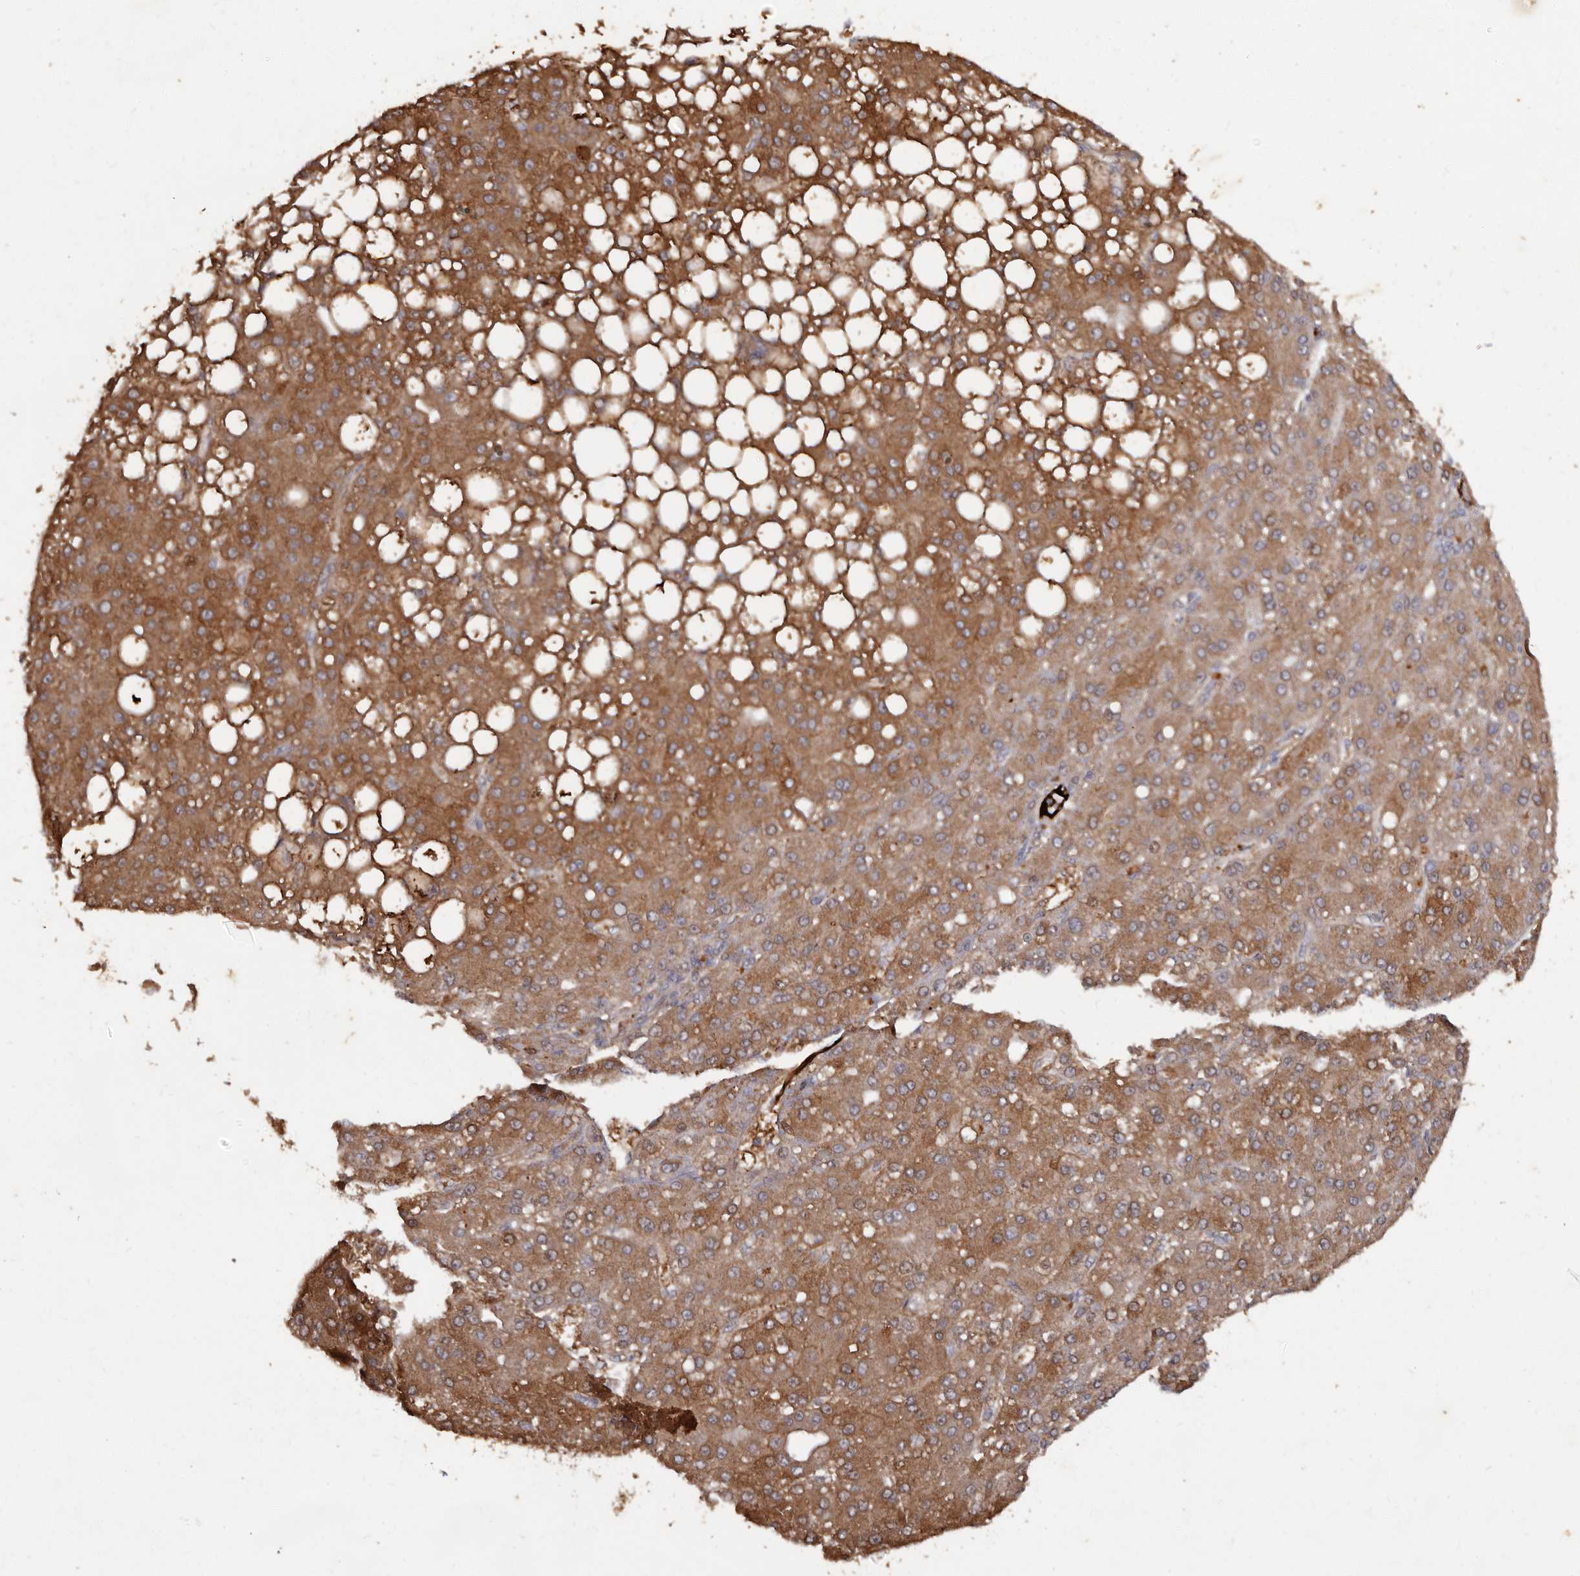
{"staining": {"intensity": "moderate", "quantity": ">75%", "location": "cytoplasmic/membranous"}, "tissue": "liver cancer", "cell_type": "Tumor cells", "image_type": "cancer", "snomed": [{"axis": "morphology", "description": "Carcinoma, Hepatocellular, NOS"}, {"axis": "topography", "description": "Liver"}], "caption": "High-power microscopy captured an immunohistochemistry image of hepatocellular carcinoma (liver), revealing moderate cytoplasmic/membranous expression in about >75% of tumor cells. (brown staining indicates protein expression, while blue staining denotes nuclei).", "gene": "EDEM1", "patient": {"sex": "male", "age": 67}}